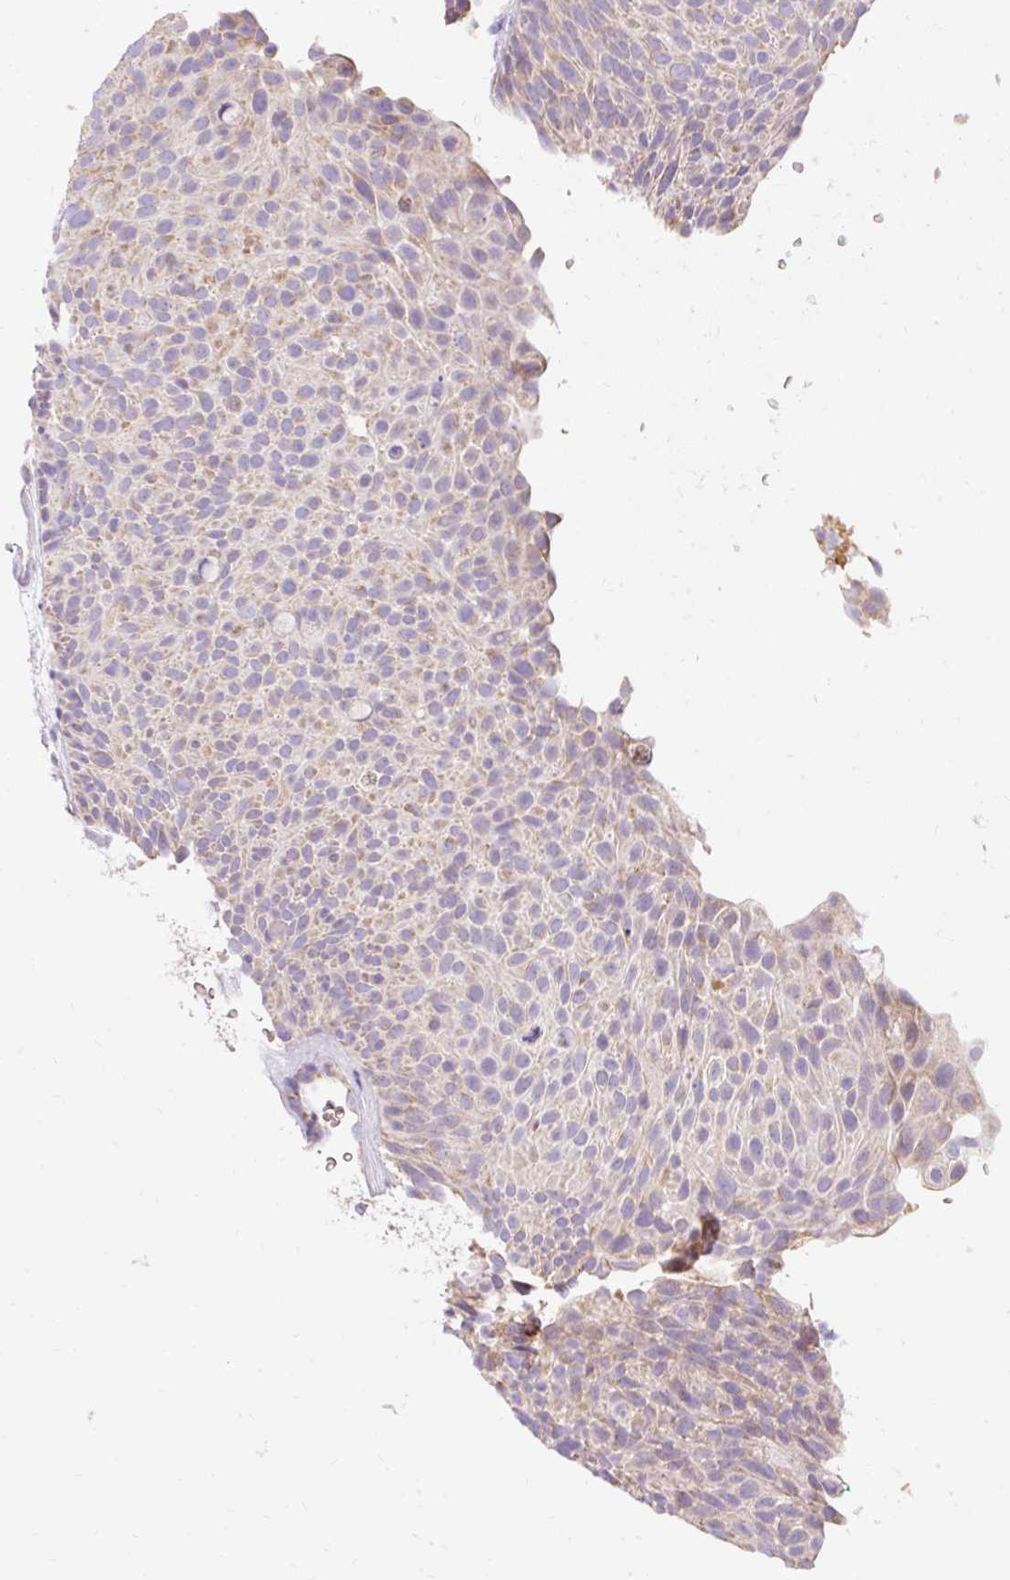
{"staining": {"intensity": "weak", "quantity": "25%-75%", "location": "cytoplasmic/membranous"}, "tissue": "urothelial cancer", "cell_type": "Tumor cells", "image_type": "cancer", "snomed": [{"axis": "morphology", "description": "Urothelial carcinoma, Low grade"}, {"axis": "topography", "description": "Urinary bladder"}], "caption": "The histopathology image demonstrates a brown stain indicating the presence of a protein in the cytoplasmic/membranous of tumor cells in urothelial cancer. (DAB IHC with brightfield microscopy, high magnification).", "gene": "PMAIP1", "patient": {"sex": "male", "age": 78}}